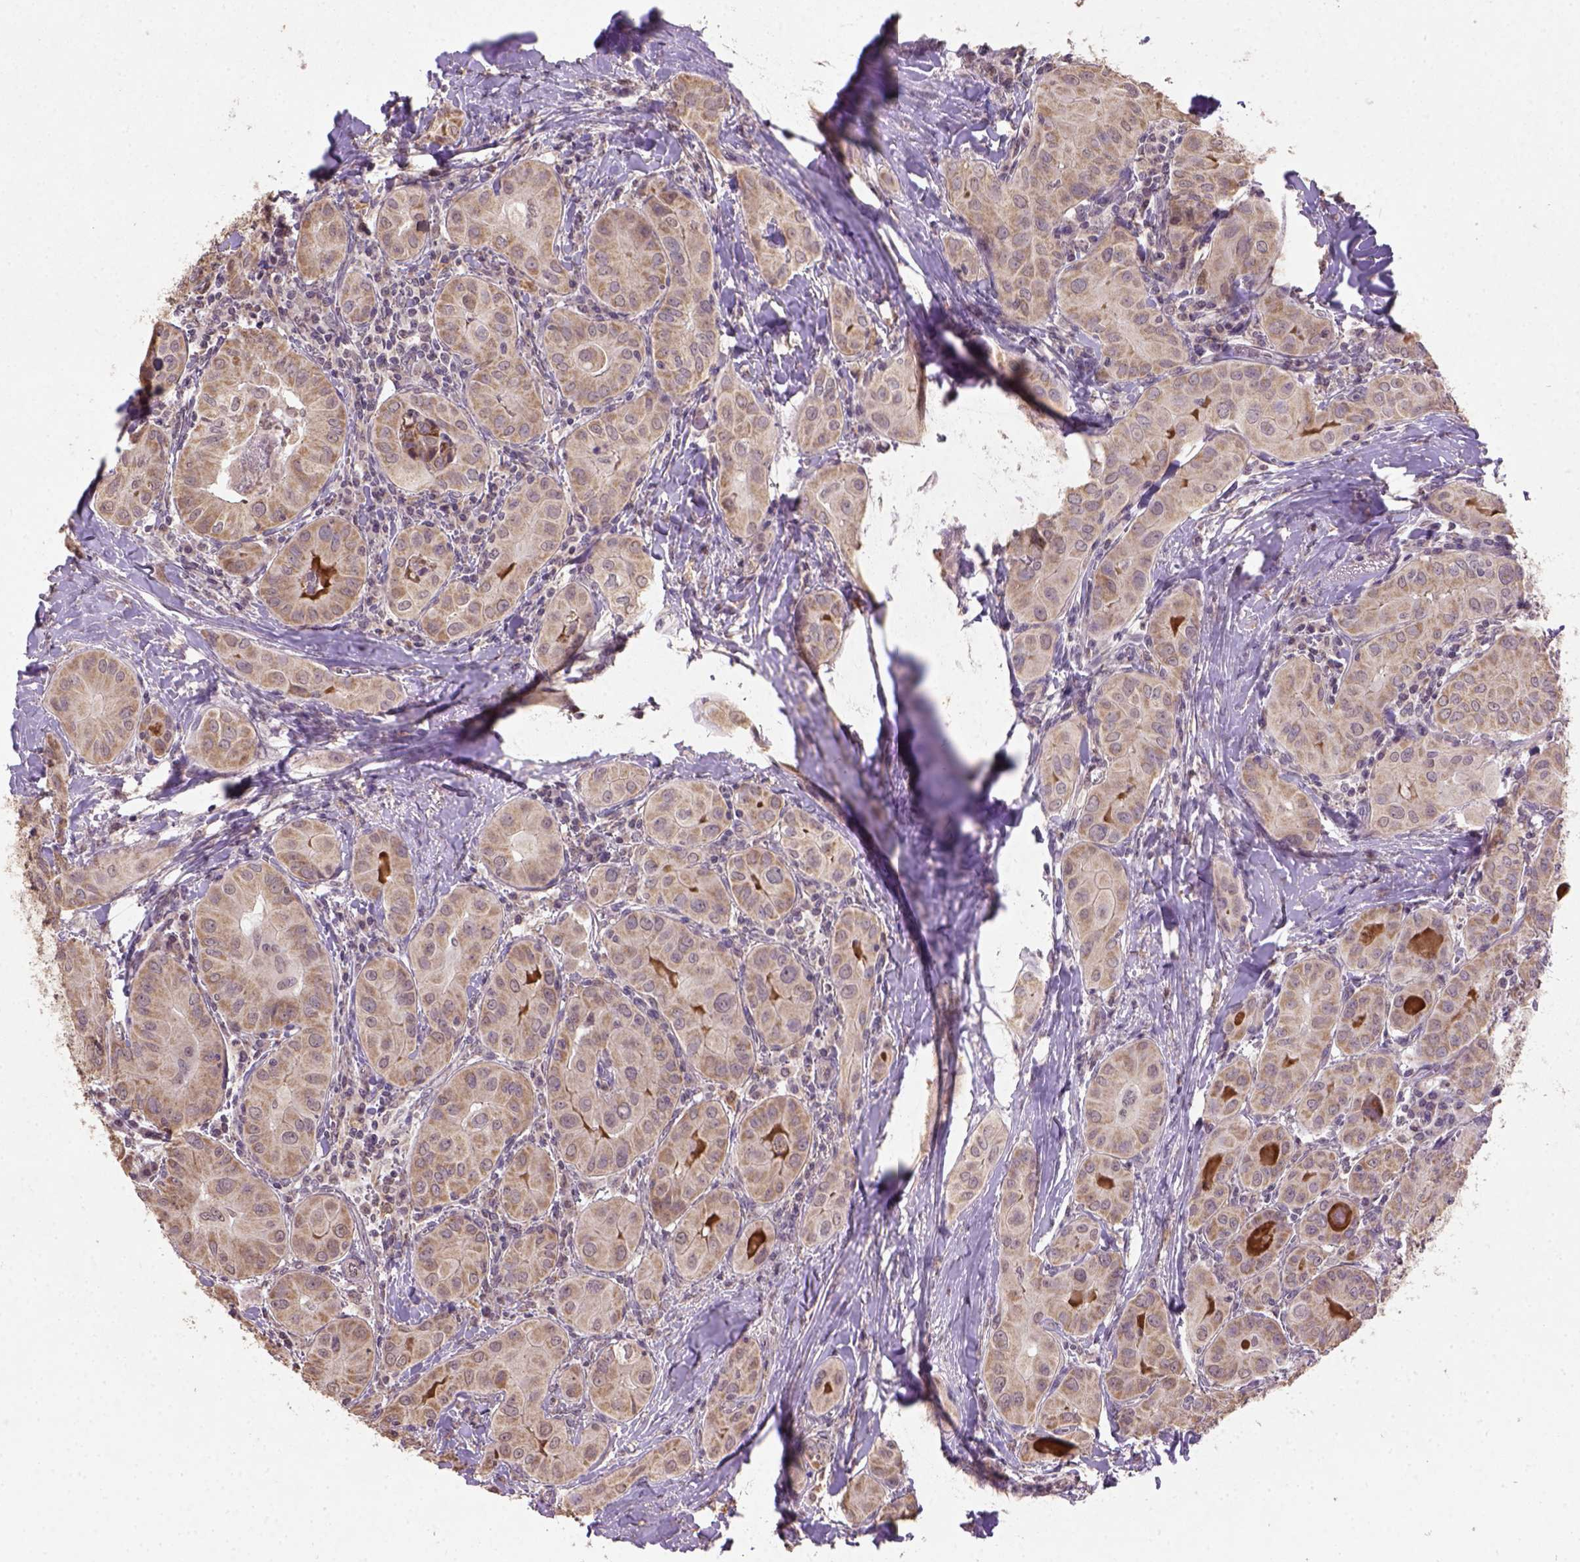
{"staining": {"intensity": "moderate", "quantity": ">75%", "location": "cytoplasmic/membranous"}, "tissue": "thyroid cancer", "cell_type": "Tumor cells", "image_type": "cancer", "snomed": [{"axis": "morphology", "description": "Papillary adenocarcinoma, NOS"}, {"axis": "topography", "description": "Thyroid gland"}], "caption": "Human papillary adenocarcinoma (thyroid) stained with a protein marker demonstrates moderate staining in tumor cells.", "gene": "NUDT10", "patient": {"sex": "female", "age": 37}}